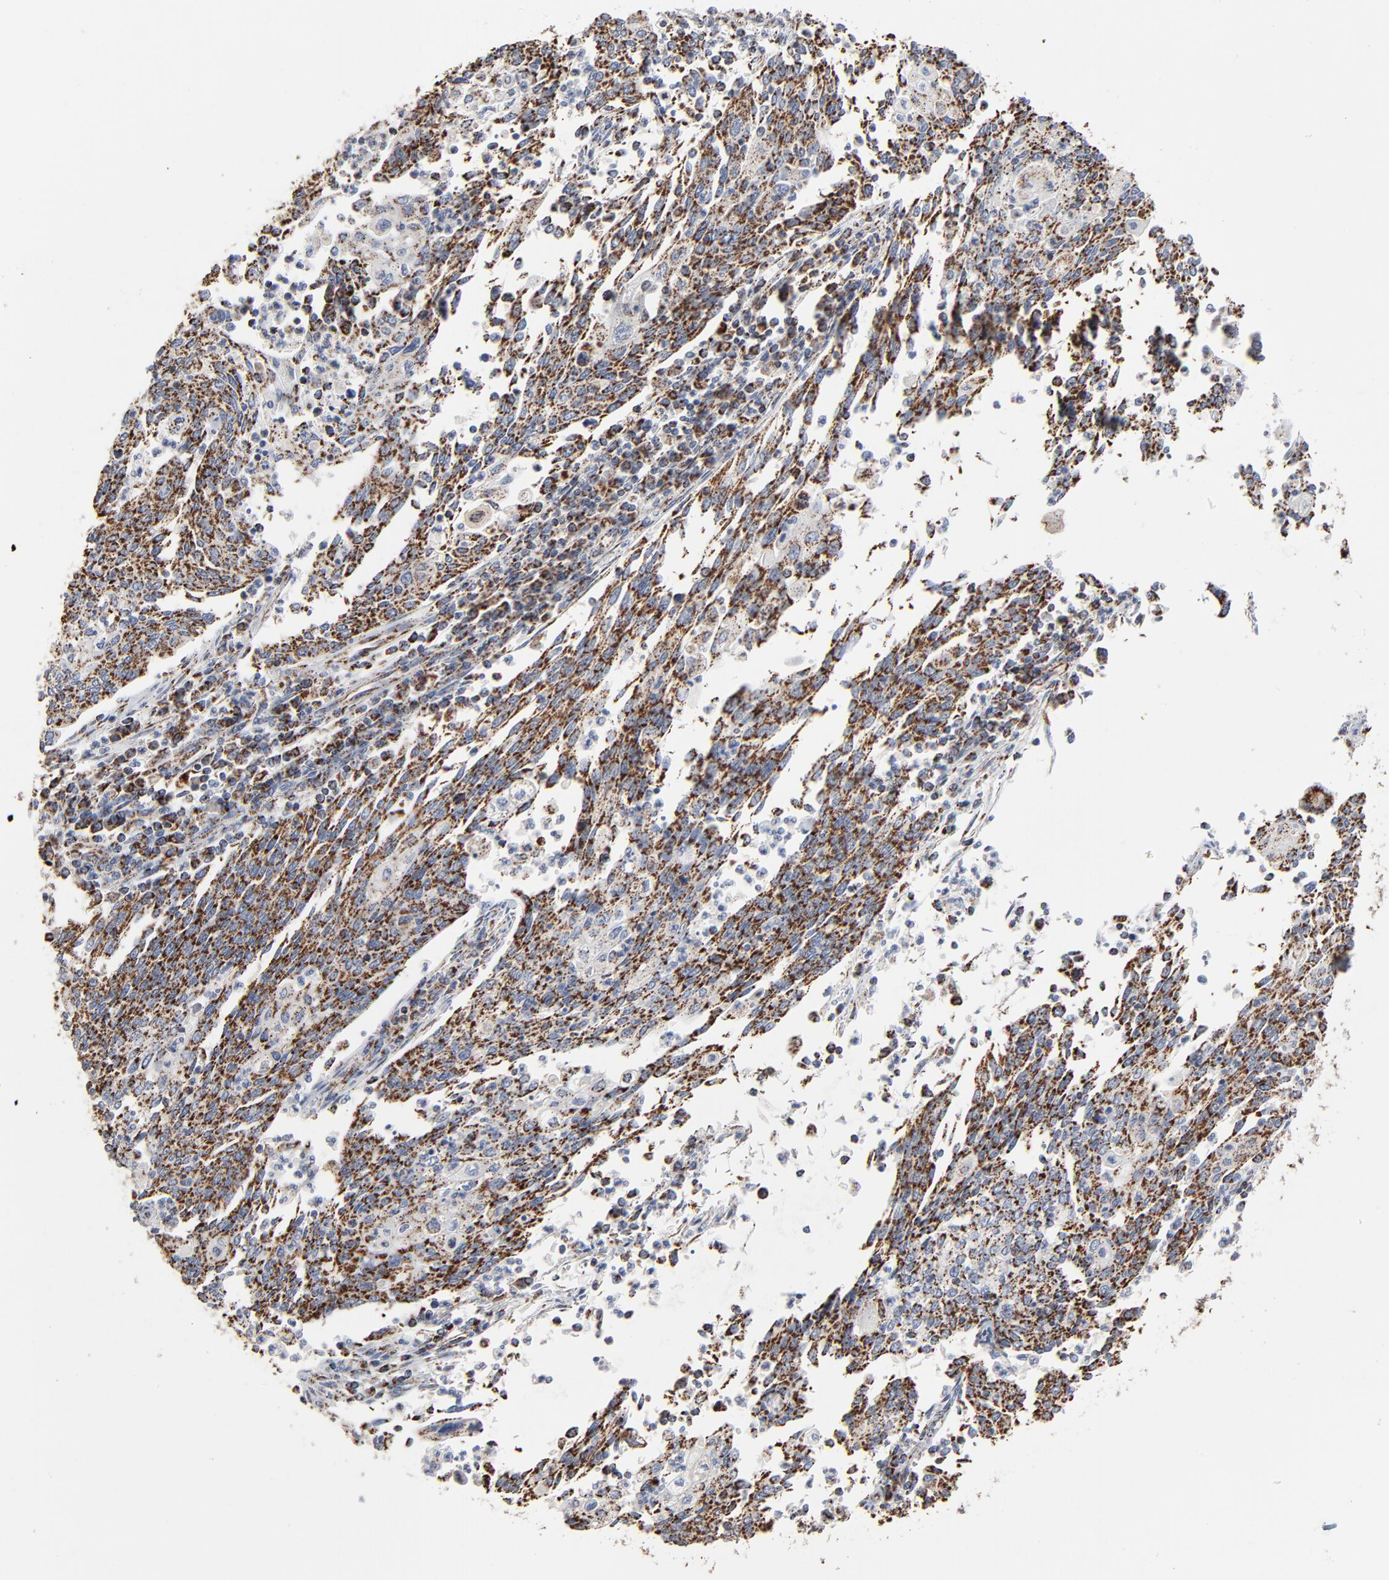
{"staining": {"intensity": "strong", "quantity": ">75%", "location": "cytoplasmic/membranous"}, "tissue": "cervical cancer", "cell_type": "Tumor cells", "image_type": "cancer", "snomed": [{"axis": "morphology", "description": "Squamous cell carcinoma, NOS"}, {"axis": "topography", "description": "Cervix"}], "caption": "Immunohistochemical staining of human squamous cell carcinoma (cervical) reveals strong cytoplasmic/membranous protein positivity in approximately >75% of tumor cells.", "gene": "UQCRC1", "patient": {"sex": "female", "age": 40}}